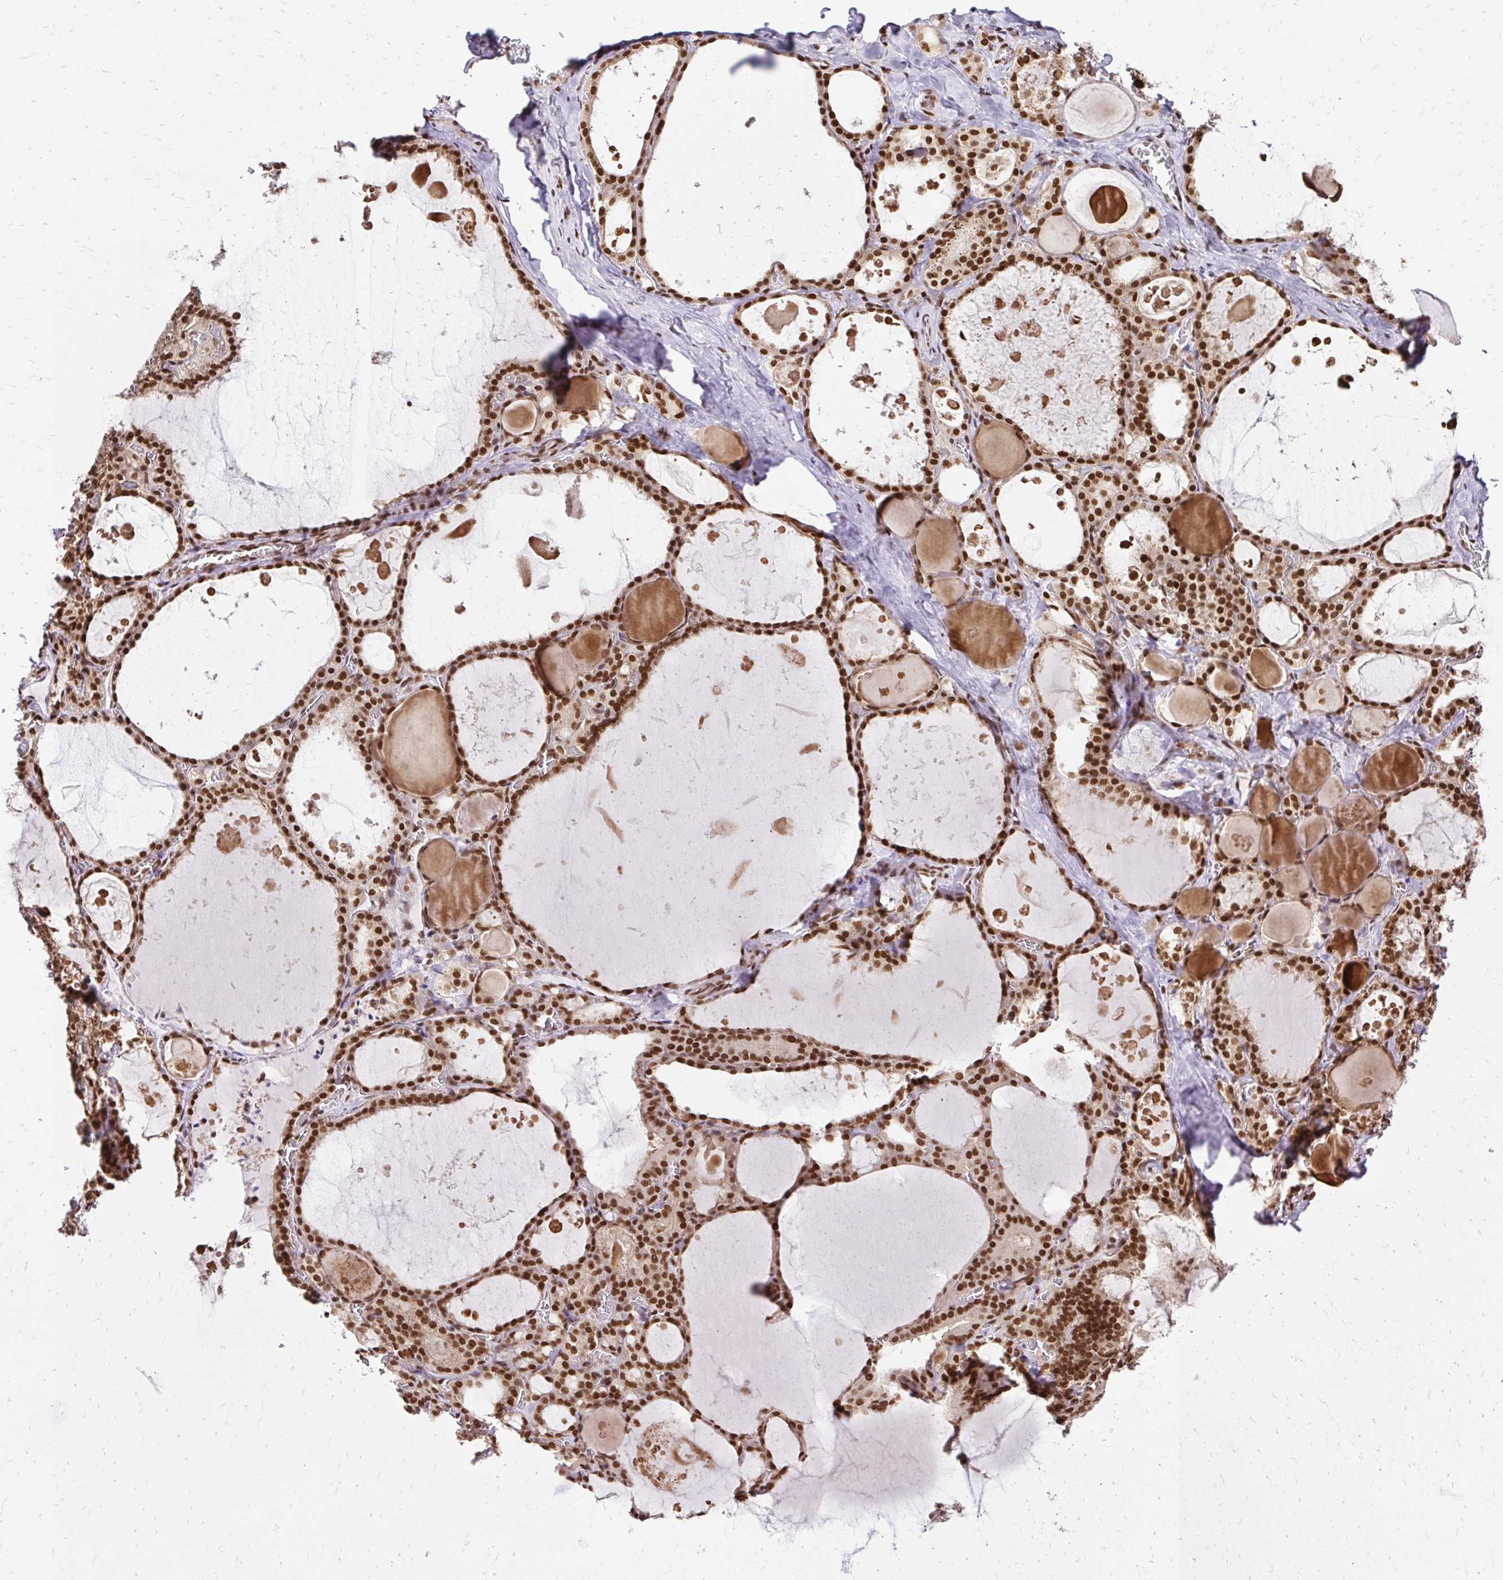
{"staining": {"intensity": "strong", "quantity": ">75%", "location": "nuclear"}, "tissue": "thyroid gland", "cell_type": "Glandular cells", "image_type": "normal", "snomed": [{"axis": "morphology", "description": "Normal tissue, NOS"}, {"axis": "topography", "description": "Thyroid gland"}], "caption": "Immunohistochemistry (IHC) of normal thyroid gland exhibits high levels of strong nuclear staining in about >75% of glandular cells.", "gene": "GLYR1", "patient": {"sex": "male", "age": 56}}